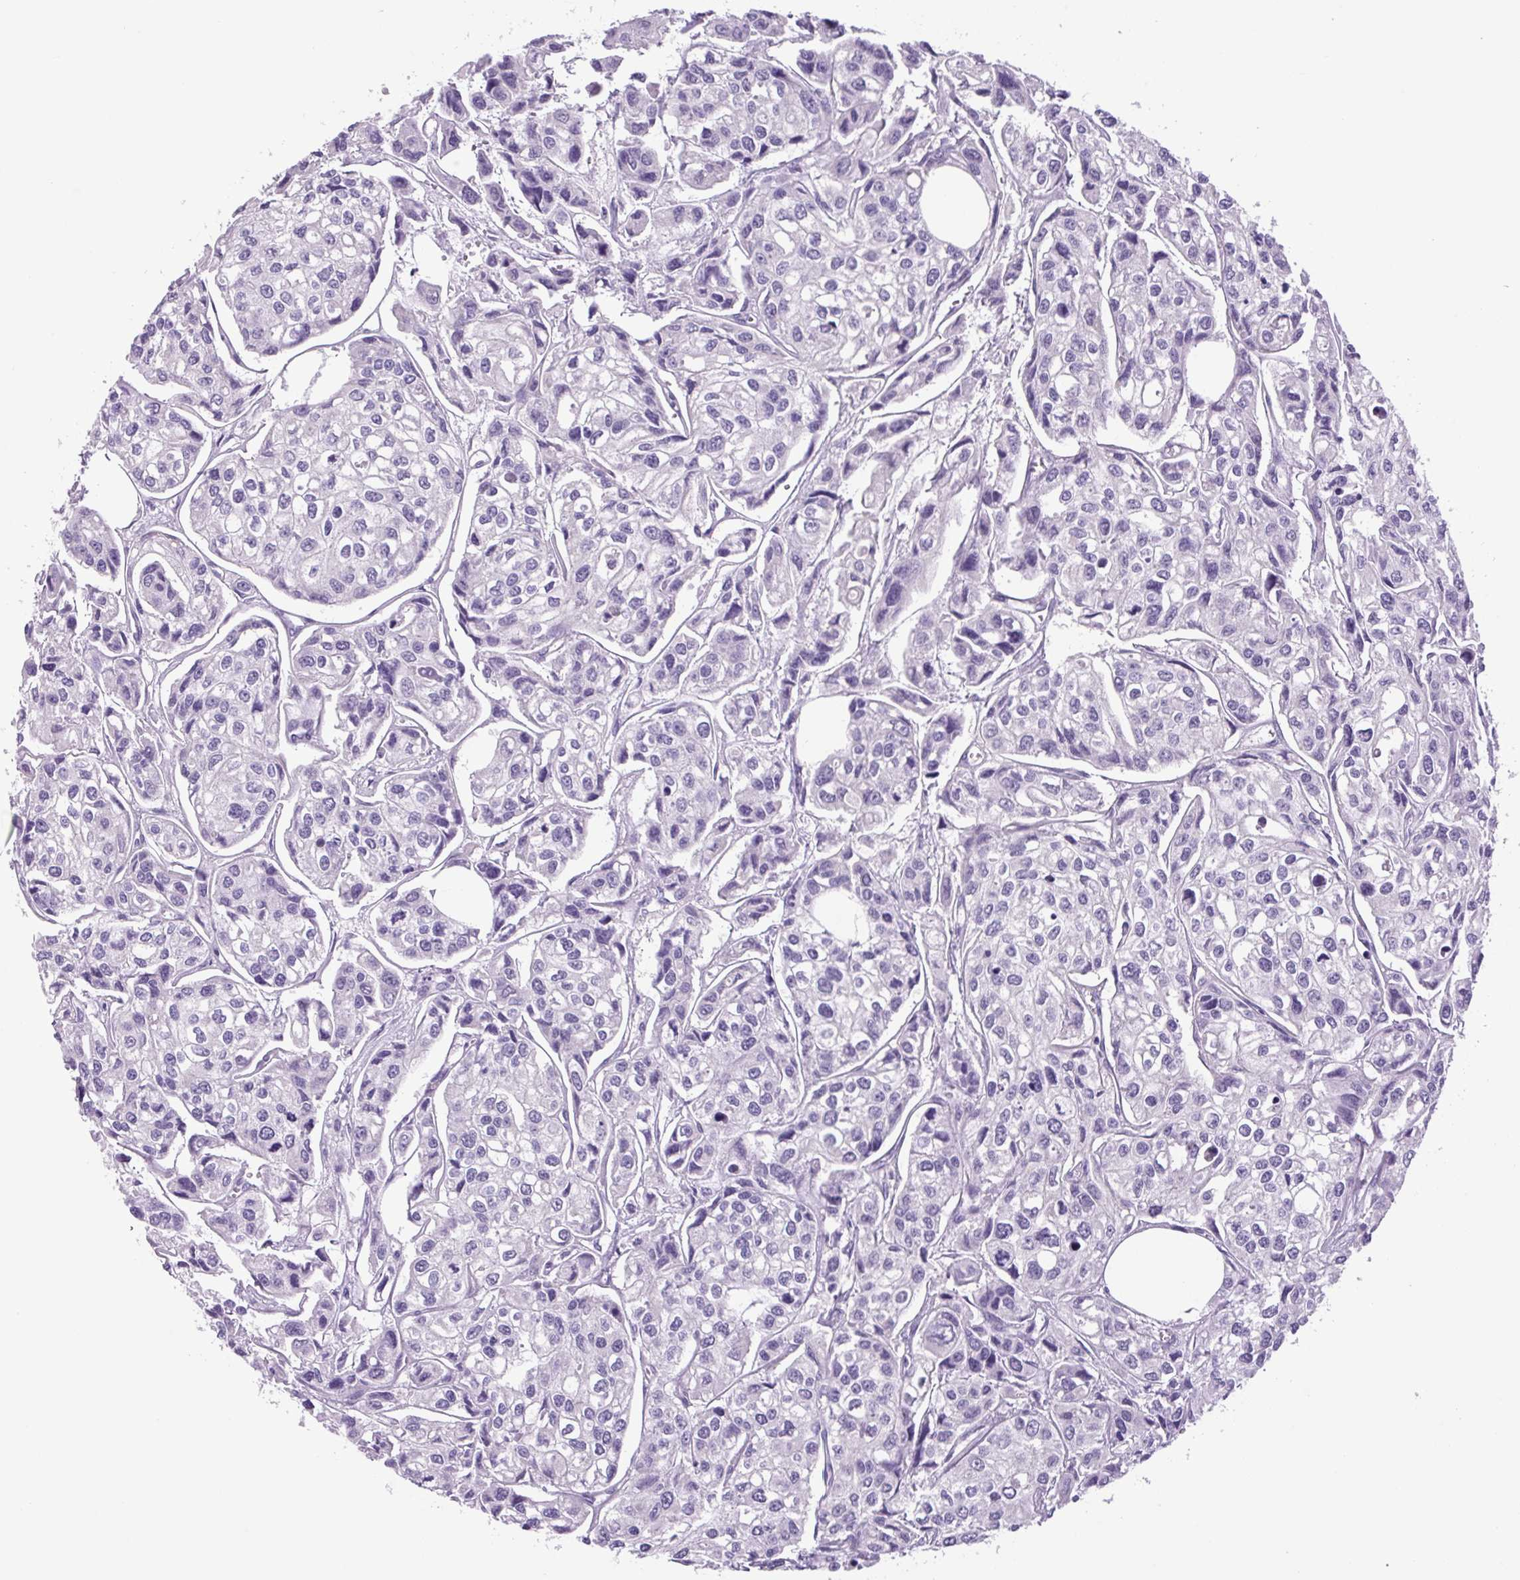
{"staining": {"intensity": "negative", "quantity": "none", "location": "none"}, "tissue": "urothelial cancer", "cell_type": "Tumor cells", "image_type": "cancer", "snomed": [{"axis": "morphology", "description": "Urothelial carcinoma, High grade"}, {"axis": "topography", "description": "Urinary bladder"}], "caption": "There is no significant positivity in tumor cells of urothelial cancer. (Immunohistochemistry, brightfield microscopy, high magnification).", "gene": "CHGA", "patient": {"sex": "male", "age": 67}}